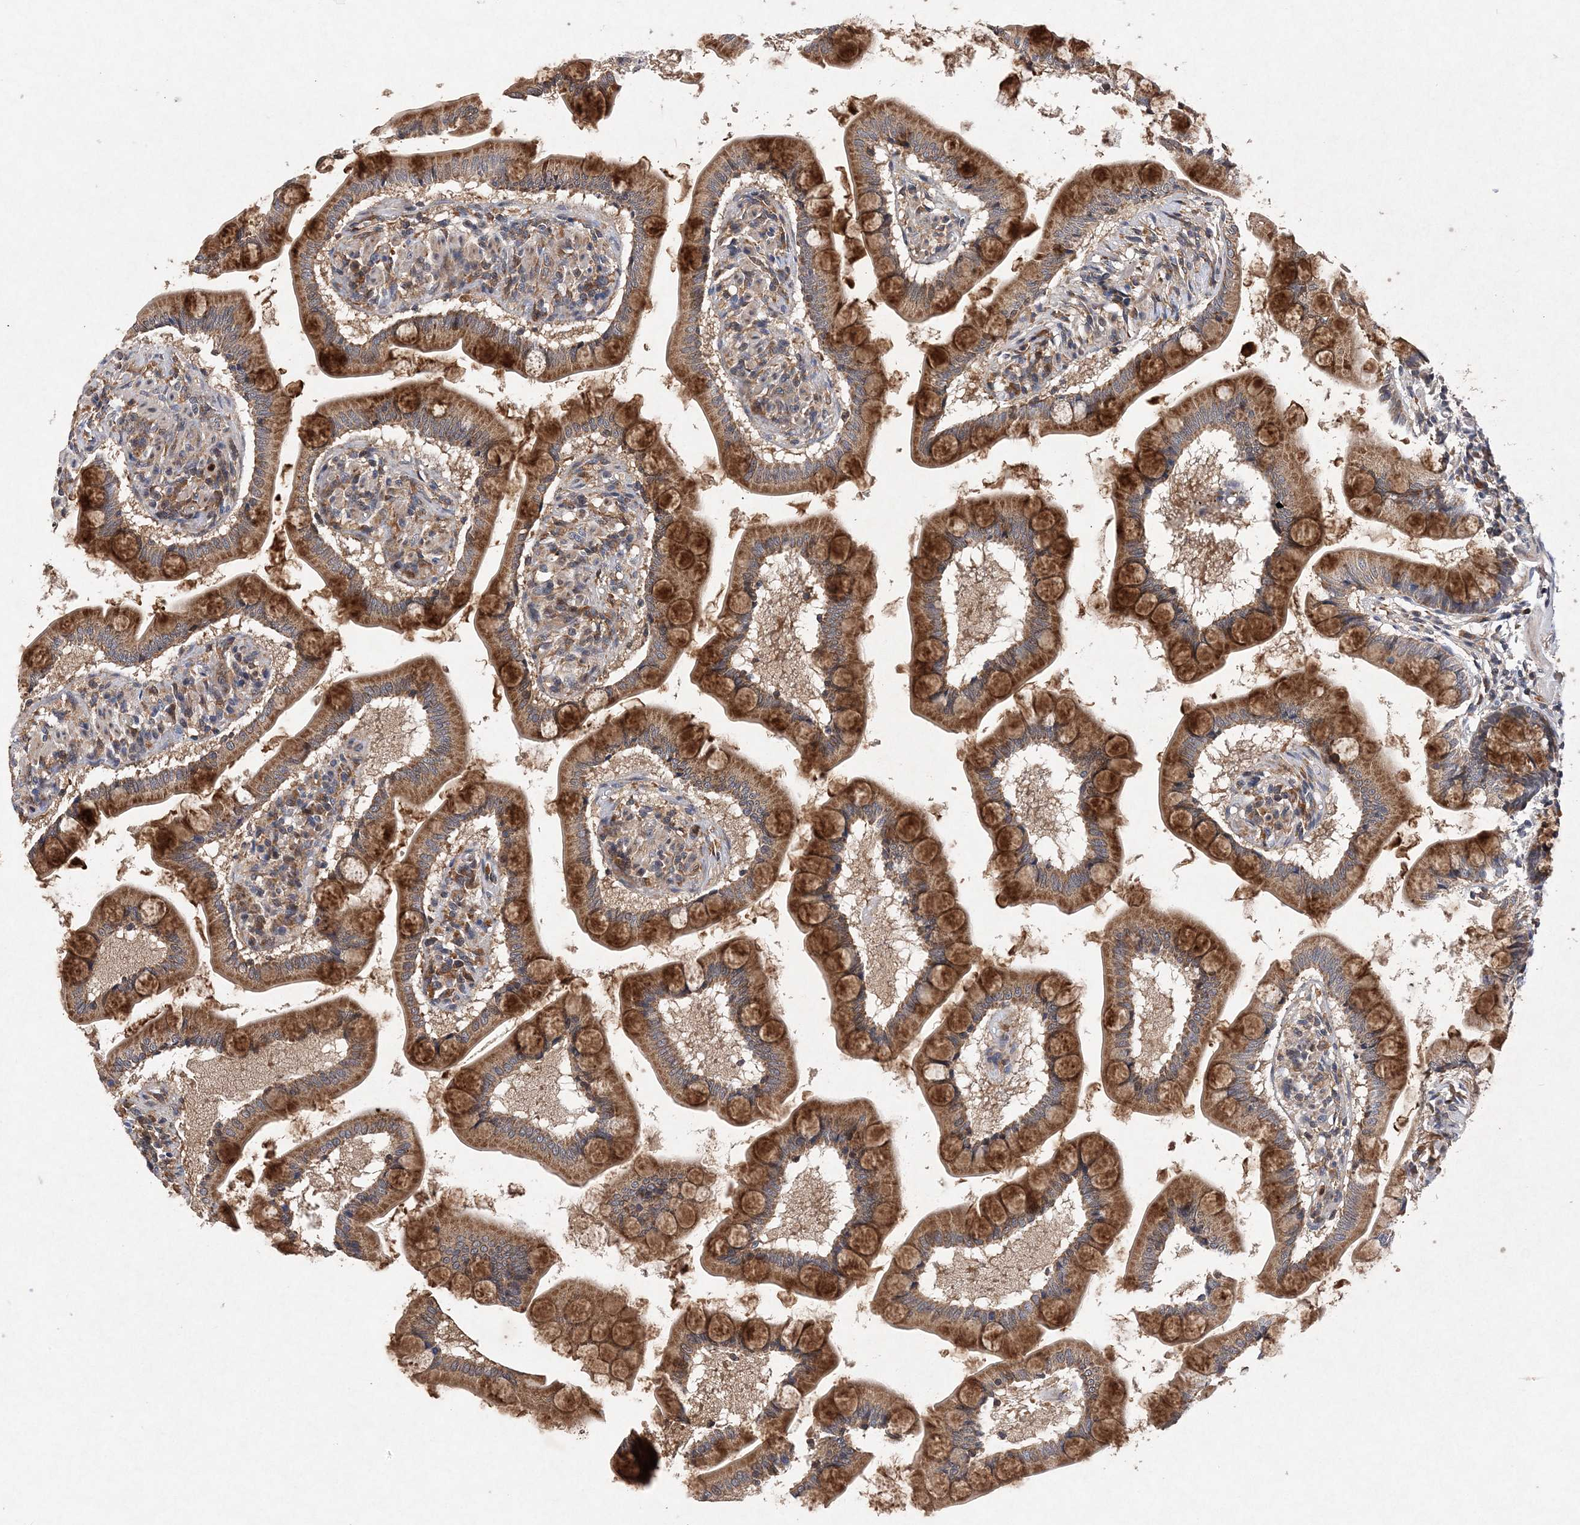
{"staining": {"intensity": "strong", "quantity": ">75%", "location": "cytoplasmic/membranous"}, "tissue": "small intestine", "cell_type": "Glandular cells", "image_type": "normal", "snomed": [{"axis": "morphology", "description": "Normal tissue, NOS"}, {"axis": "topography", "description": "Small intestine"}], "caption": "Approximately >75% of glandular cells in benign human small intestine display strong cytoplasmic/membranous protein expression as visualized by brown immunohistochemical staining.", "gene": "PROSER1", "patient": {"sex": "male", "age": 41}}